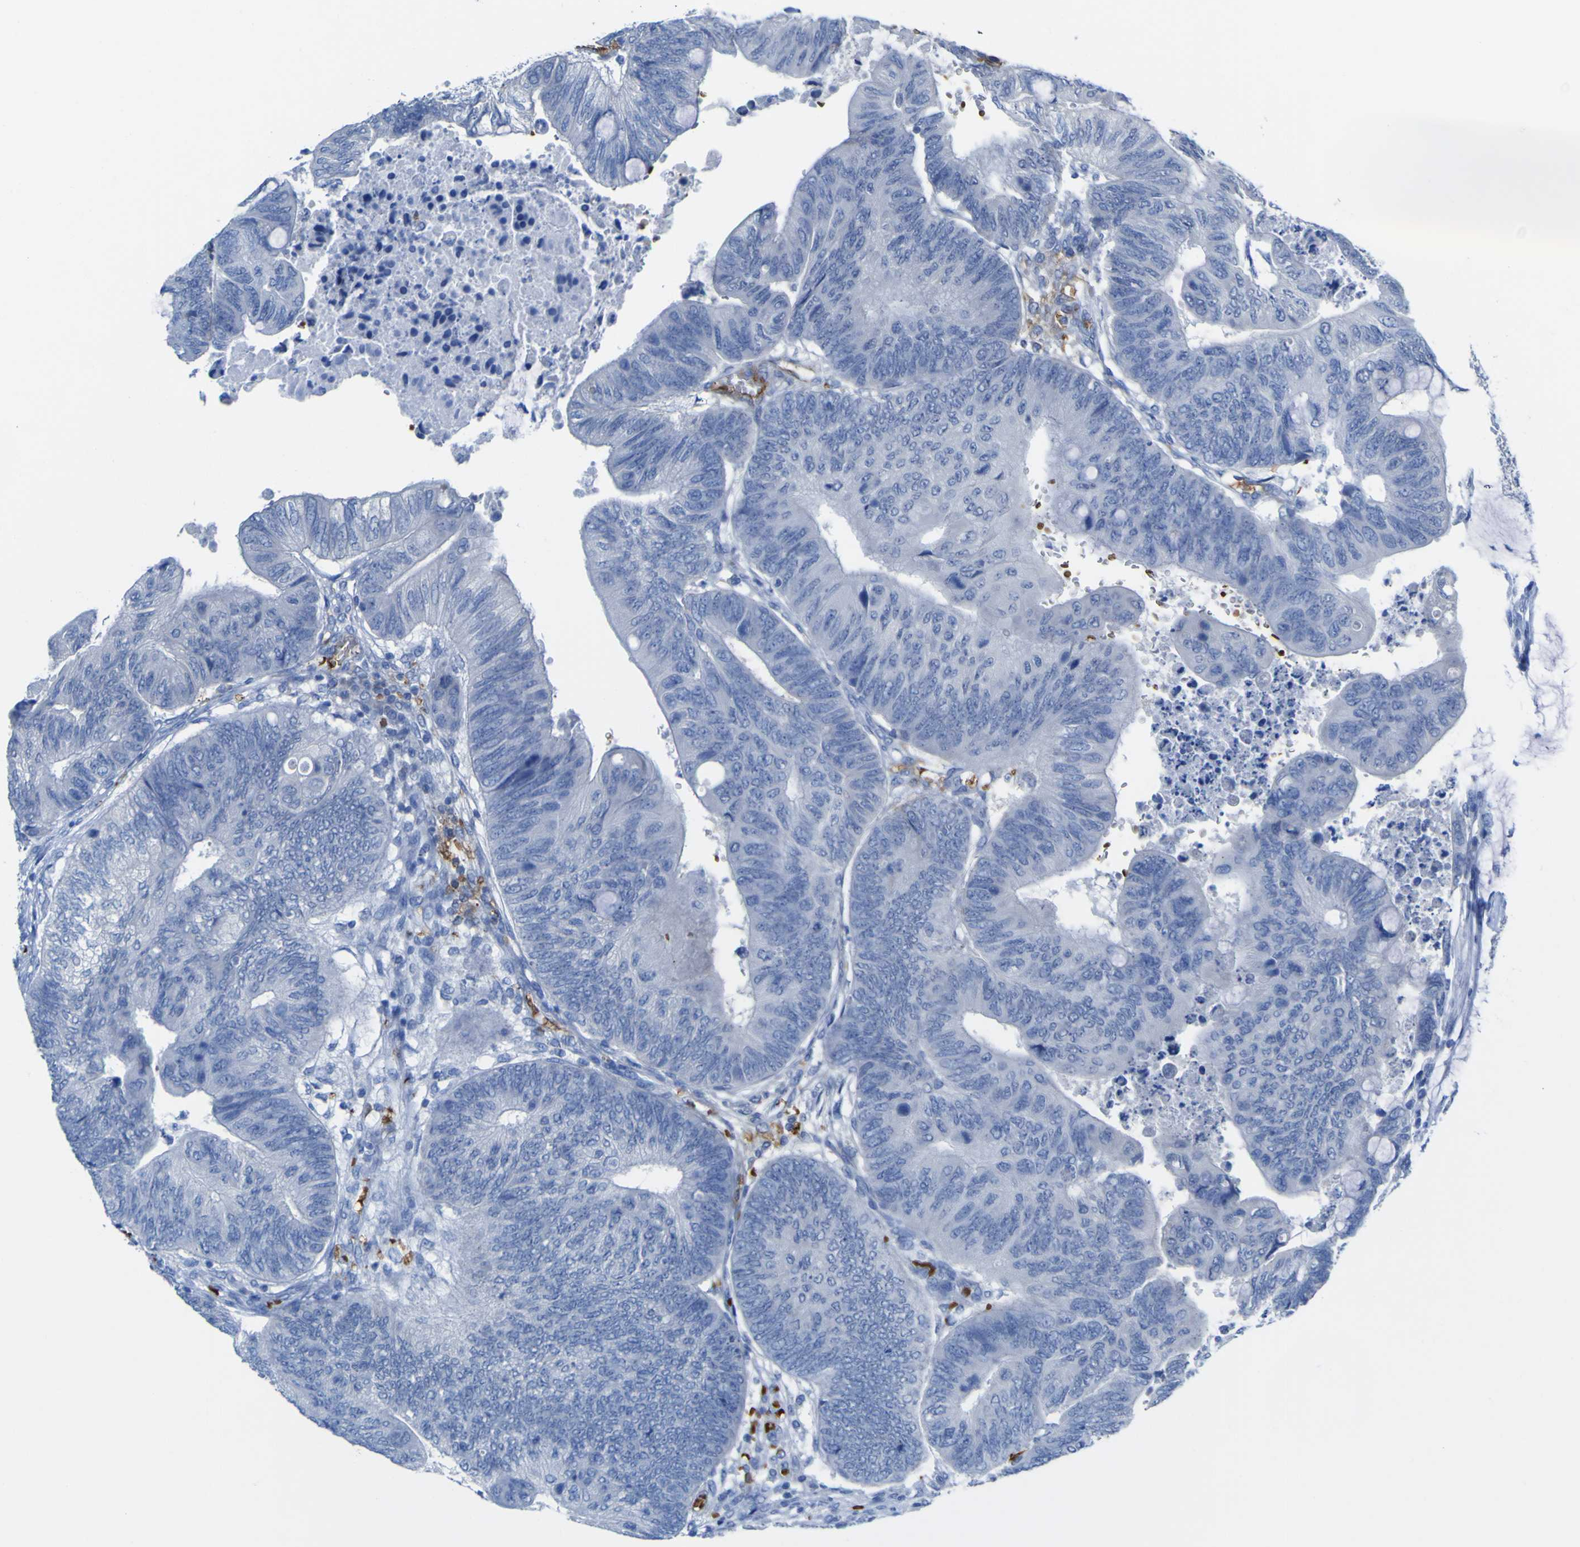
{"staining": {"intensity": "negative", "quantity": "none", "location": "none"}, "tissue": "colorectal cancer", "cell_type": "Tumor cells", "image_type": "cancer", "snomed": [{"axis": "morphology", "description": "Normal tissue, NOS"}, {"axis": "morphology", "description": "Adenocarcinoma, NOS"}, {"axis": "topography", "description": "Rectum"}, {"axis": "topography", "description": "Peripheral nerve tissue"}], "caption": "DAB (3,3'-diaminobenzidine) immunohistochemical staining of human colorectal adenocarcinoma exhibits no significant positivity in tumor cells.", "gene": "GCM1", "patient": {"sex": "male", "age": 92}}